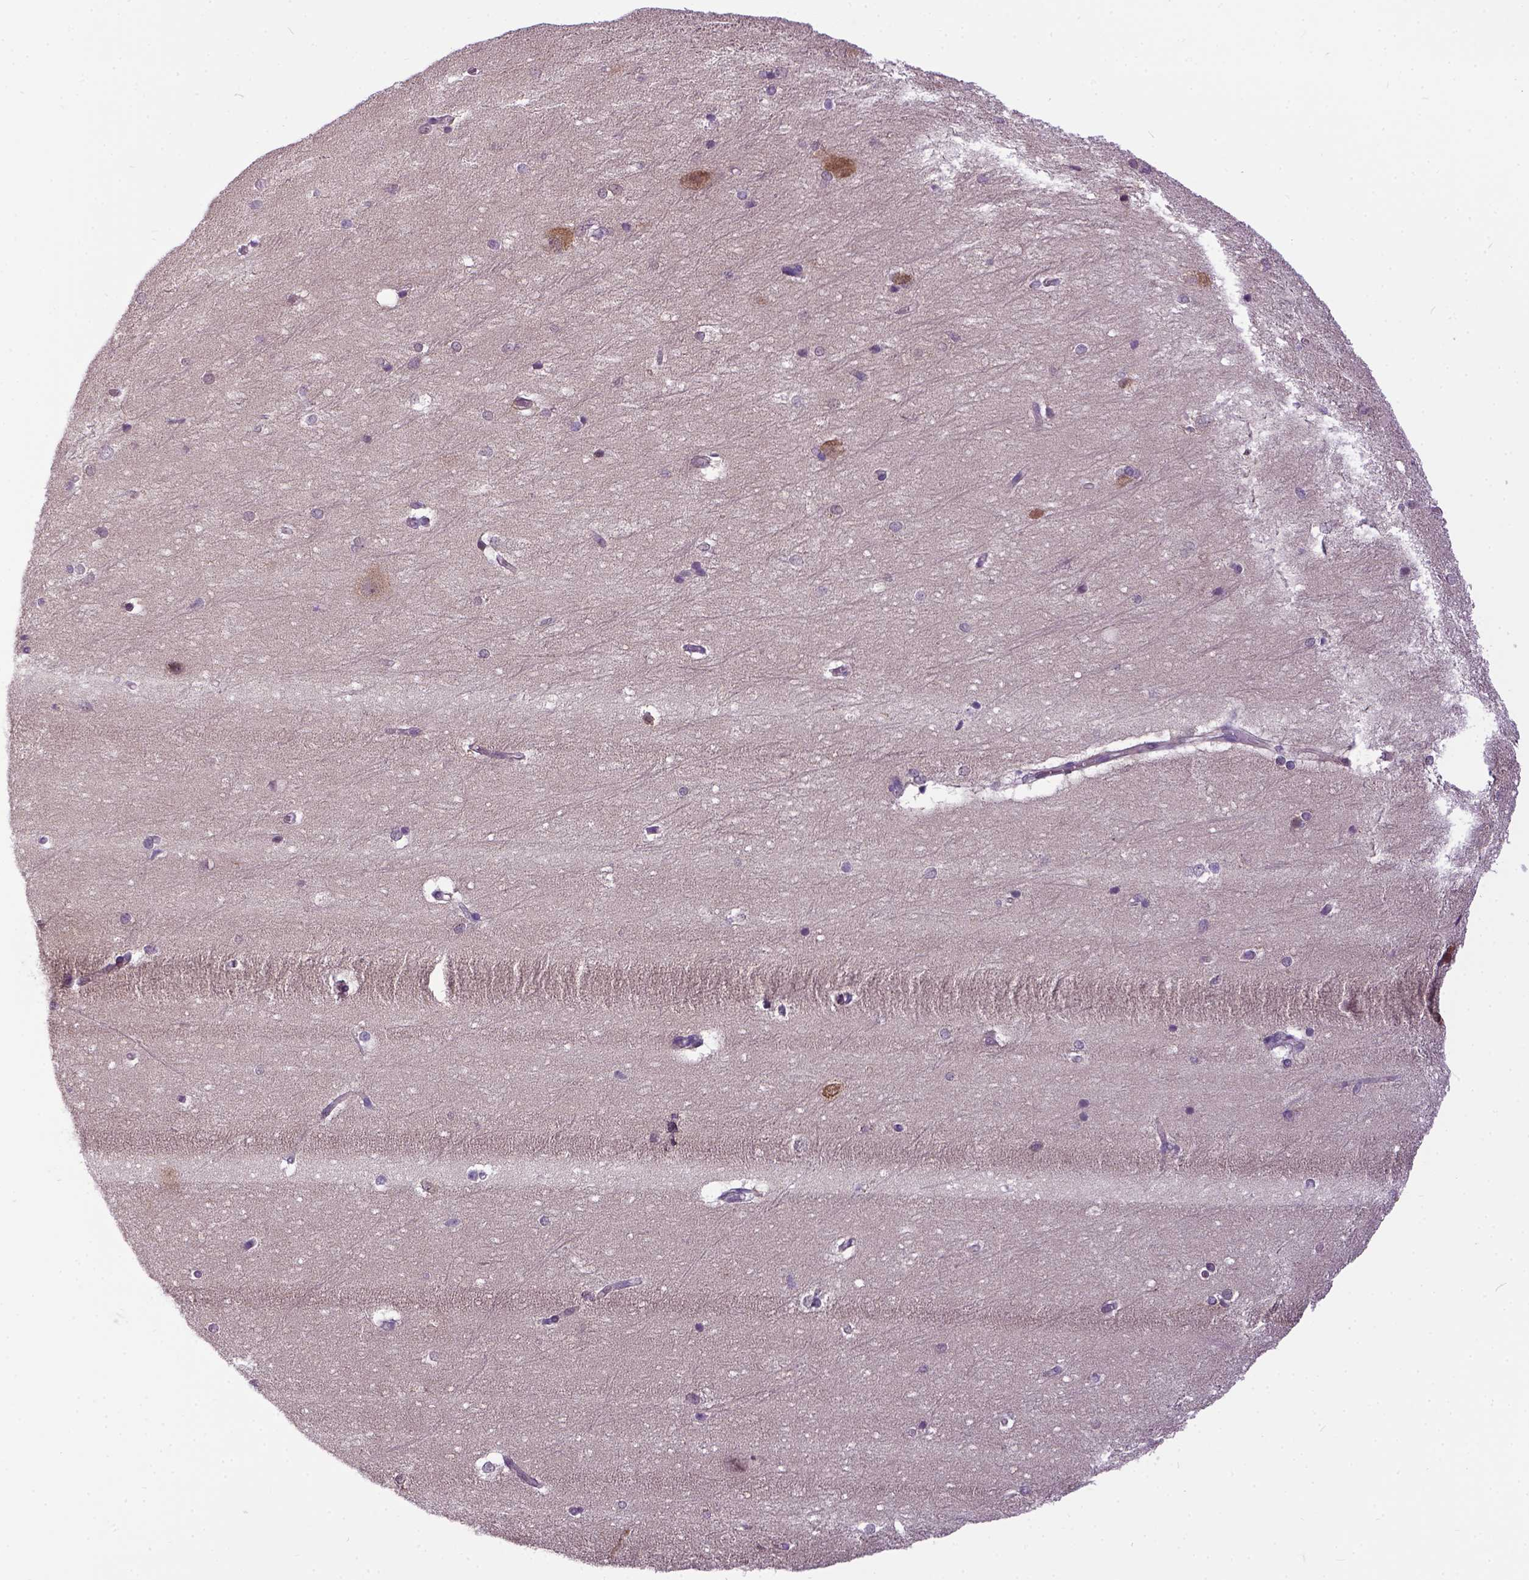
{"staining": {"intensity": "weak", "quantity": "<25%", "location": "cytoplasmic/membranous"}, "tissue": "hippocampus", "cell_type": "Glial cells", "image_type": "normal", "snomed": [{"axis": "morphology", "description": "Normal tissue, NOS"}, {"axis": "topography", "description": "Cerebral cortex"}, {"axis": "topography", "description": "Hippocampus"}], "caption": "Immunohistochemistry (IHC) of benign hippocampus displays no staining in glial cells. (DAB (3,3'-diaminobenzidine) IHC with hematoxylin counter stain).", "gene": "NEK5", "patient": {"sex": "female", "age": 19}}